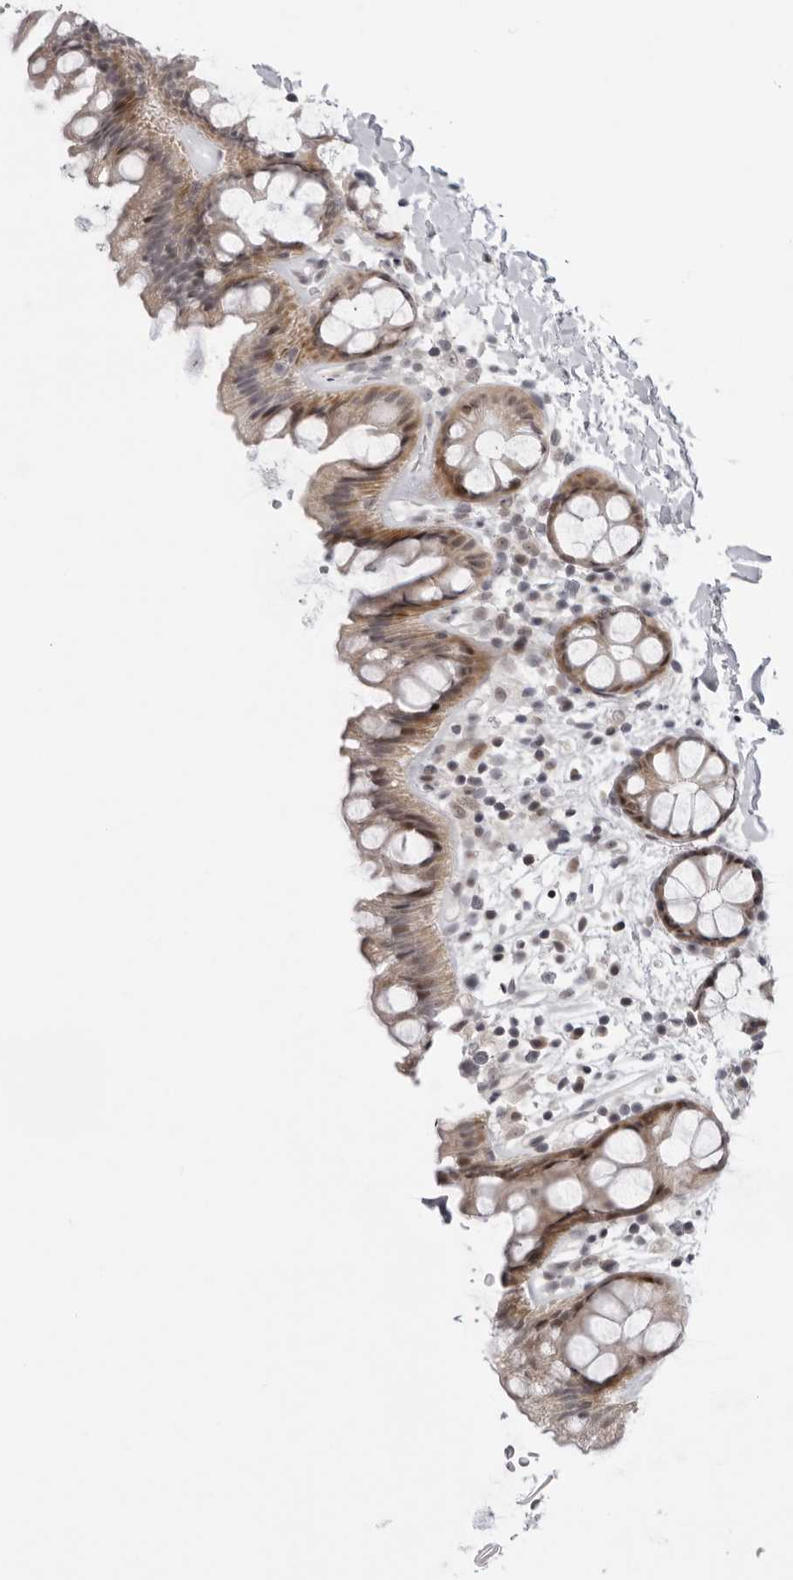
{"staining": {"intensity": "moderate", "quantity": ">75%", "location": "cytoplasmic/membranous,nuclear"}, "tissue": "rectum", "cell_type": "Glandular cells", "image_type": "normal", "snomed": [{"axis": "morphology", "description": "Normal tissue, NOS"}, {"axis": "topography", "description": "Rectum"}], "caption": "High-magnification brightfield microscopy of benign rectum stained with DAB (3,3'-diaminobenzidine) (brown) and counterstained with hematoxylin (blue). glandular cells exhibit moderate cytoplasmic/membranous,nuclear staining is identified in approximately>75% of cells.", "gene": "ALPK2", "patient": {"sex": "female", "age": 65}}